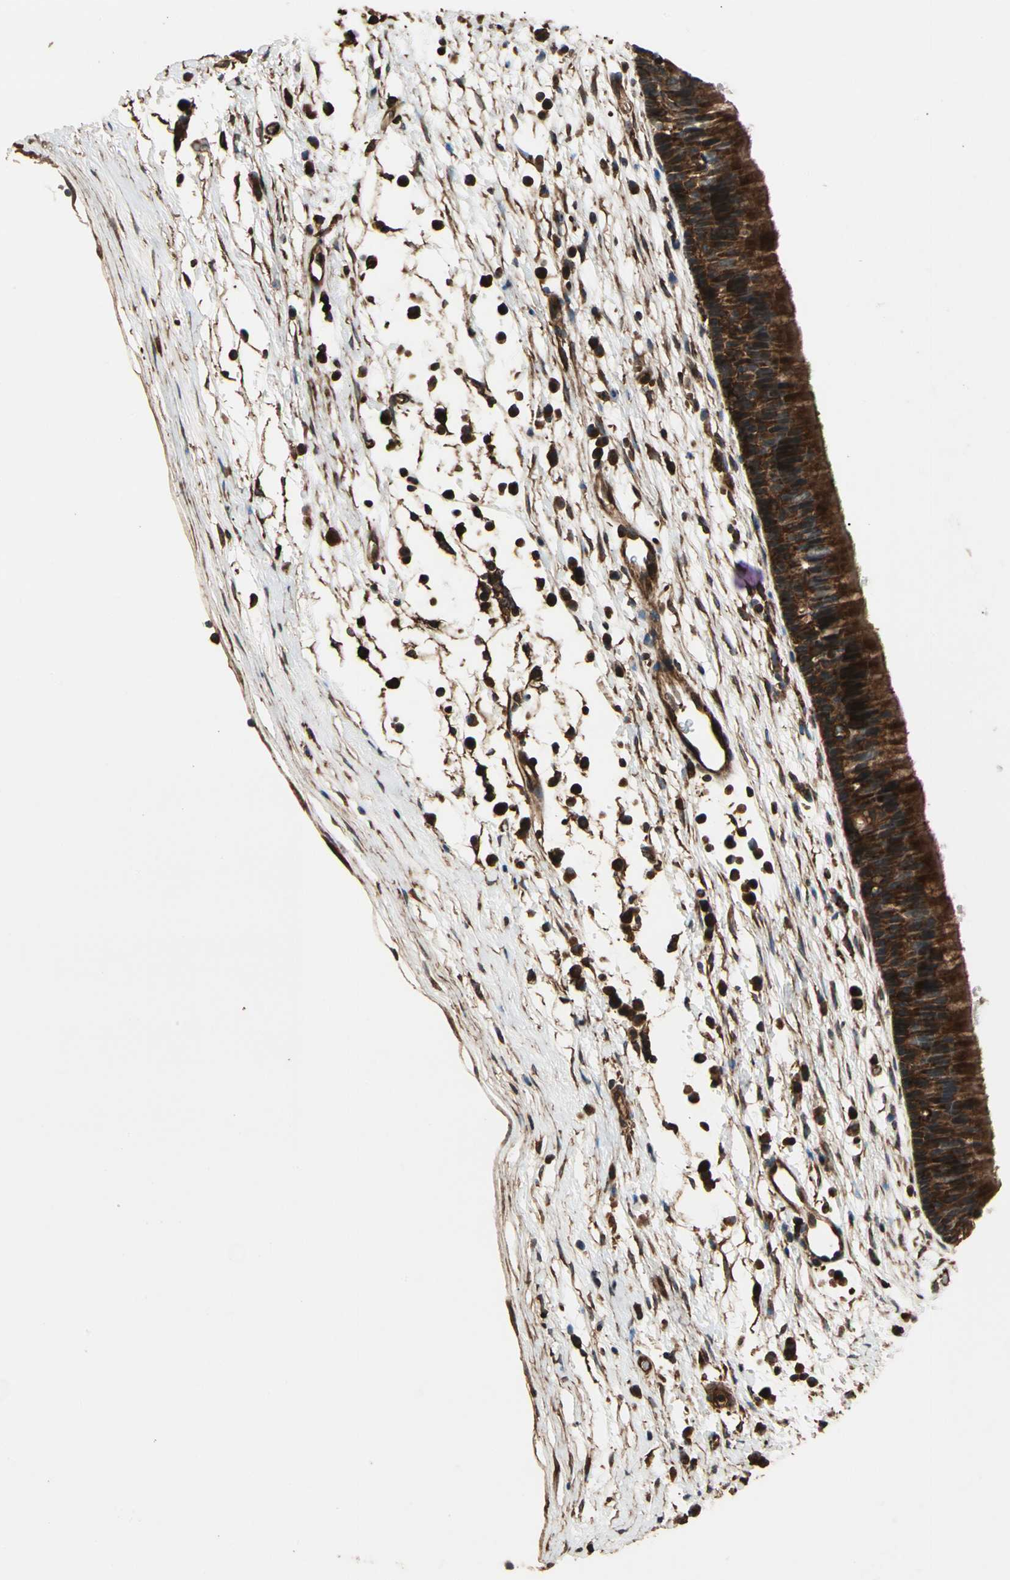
{"staining": {"intensity": "strong", "quantity": ">75%", "location": "cytoplasmic/membranous"}, "tissue": "nasopharynx", "cell_type": "Respiratory epithelial cells", "image_type": "normal", "snomed": [{"axis": "morphology", "description": "Normal tissue, NOS"}, {"axis": "topography", "description": "Nasopharynx"}], "caption": "Strong cytoplasmic/membranous expression for a protein is present in about >75% of respiratory epithelial cells of normal nasopharynx using immunohistochemistry (IHC).", "gene": "AGBL2", "patient": {"sex": "male", "age": 13}}